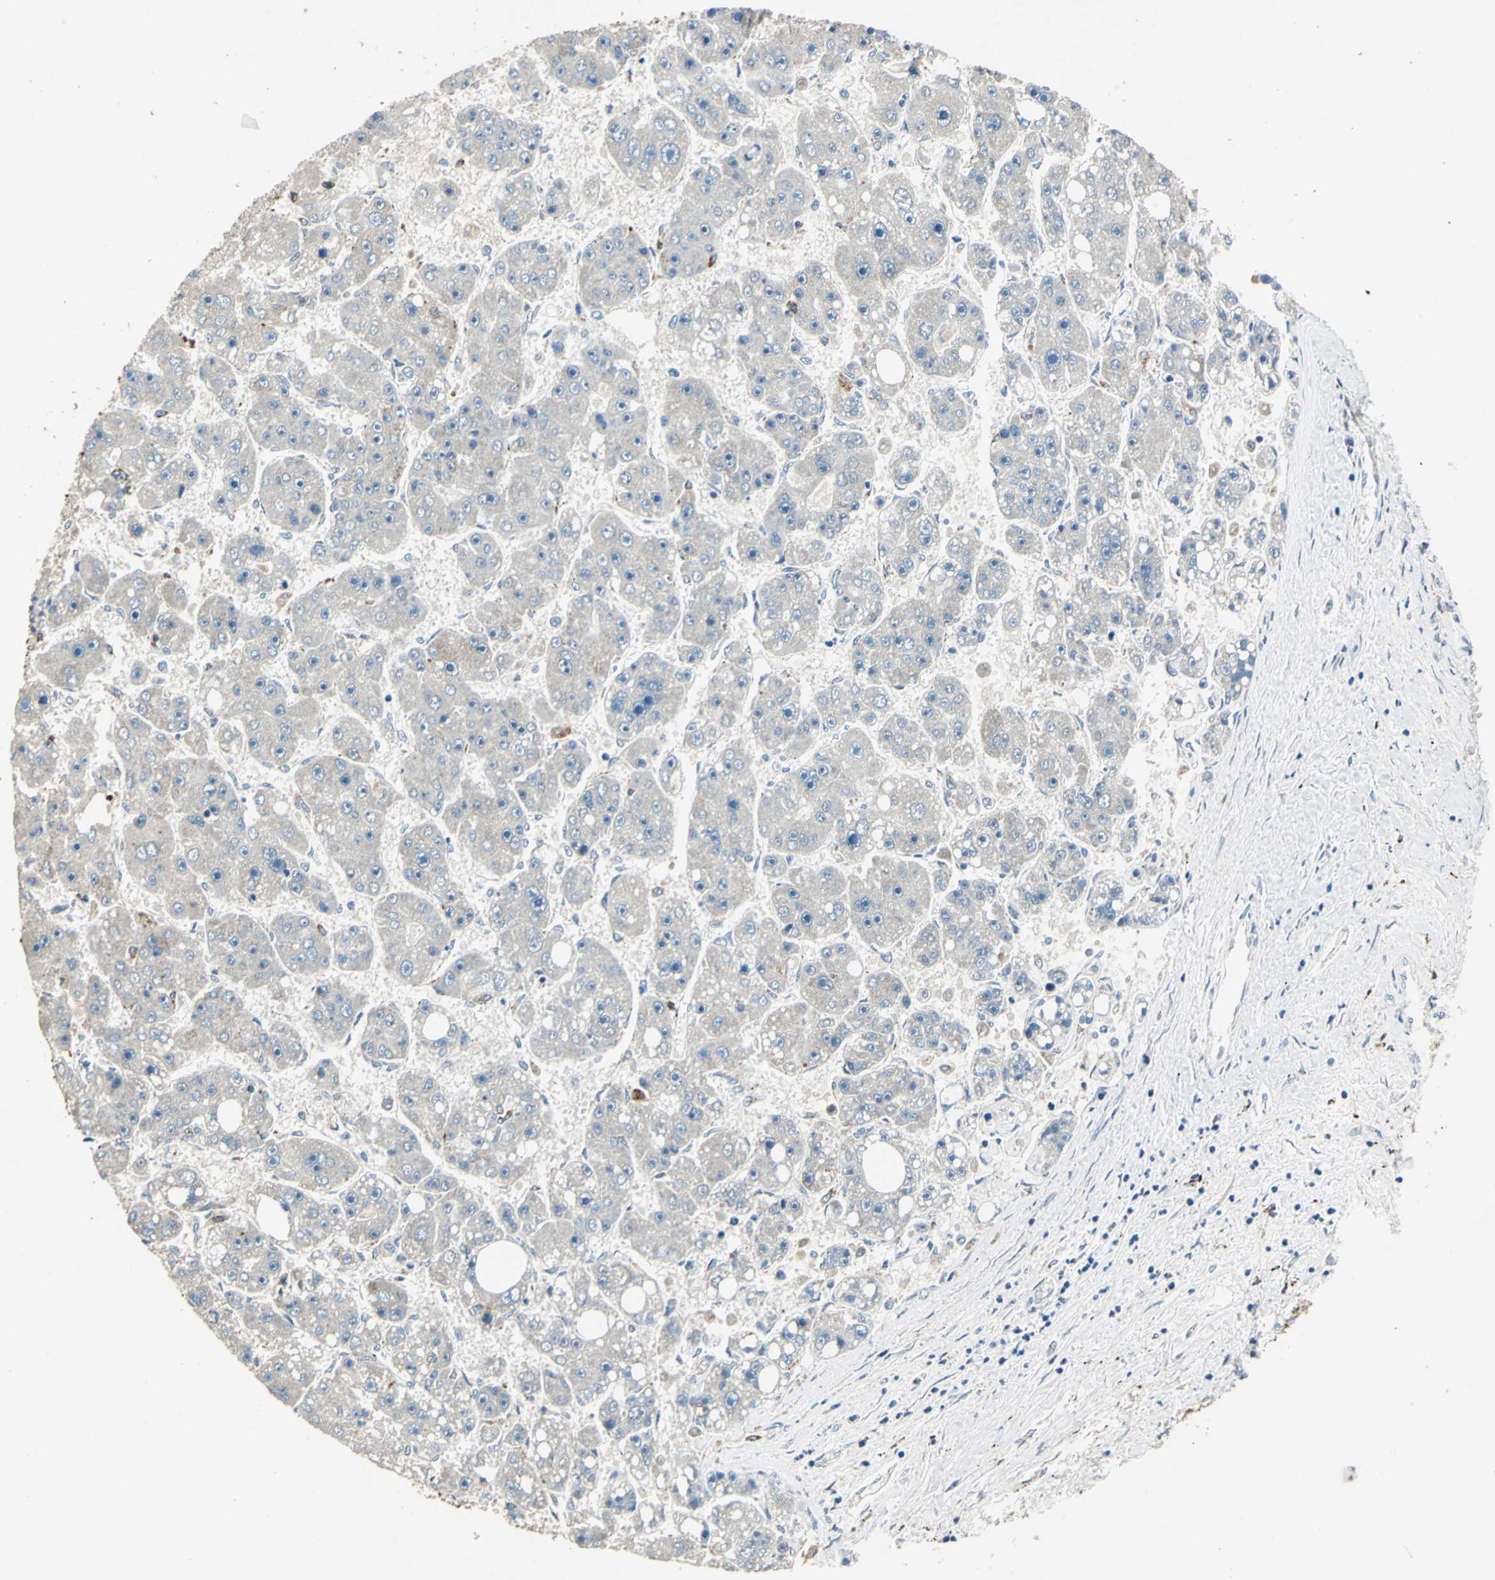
{"staining": {"intensity": "negative", "quantity": "none", "location": "none"}, "tissue": "liver cancer", "cell_type": "Tumor cells", "image_type": "cancer", "snomed": [{"axis": "morphology", "description": "Carcinoma, Hepatocellular, NOS"}, {"axis": "topography", "description": "Liver"}], "caption": "Hepatocellular carcinoma (liver) was stained to show a protein in brown. There is no significant staining in tumor cells. (DAB immunohistochemistry visualized using brightfield microscopy, high magnification).", "gene": "NIT1", "patient": {"sex": "female", "age": 61}}